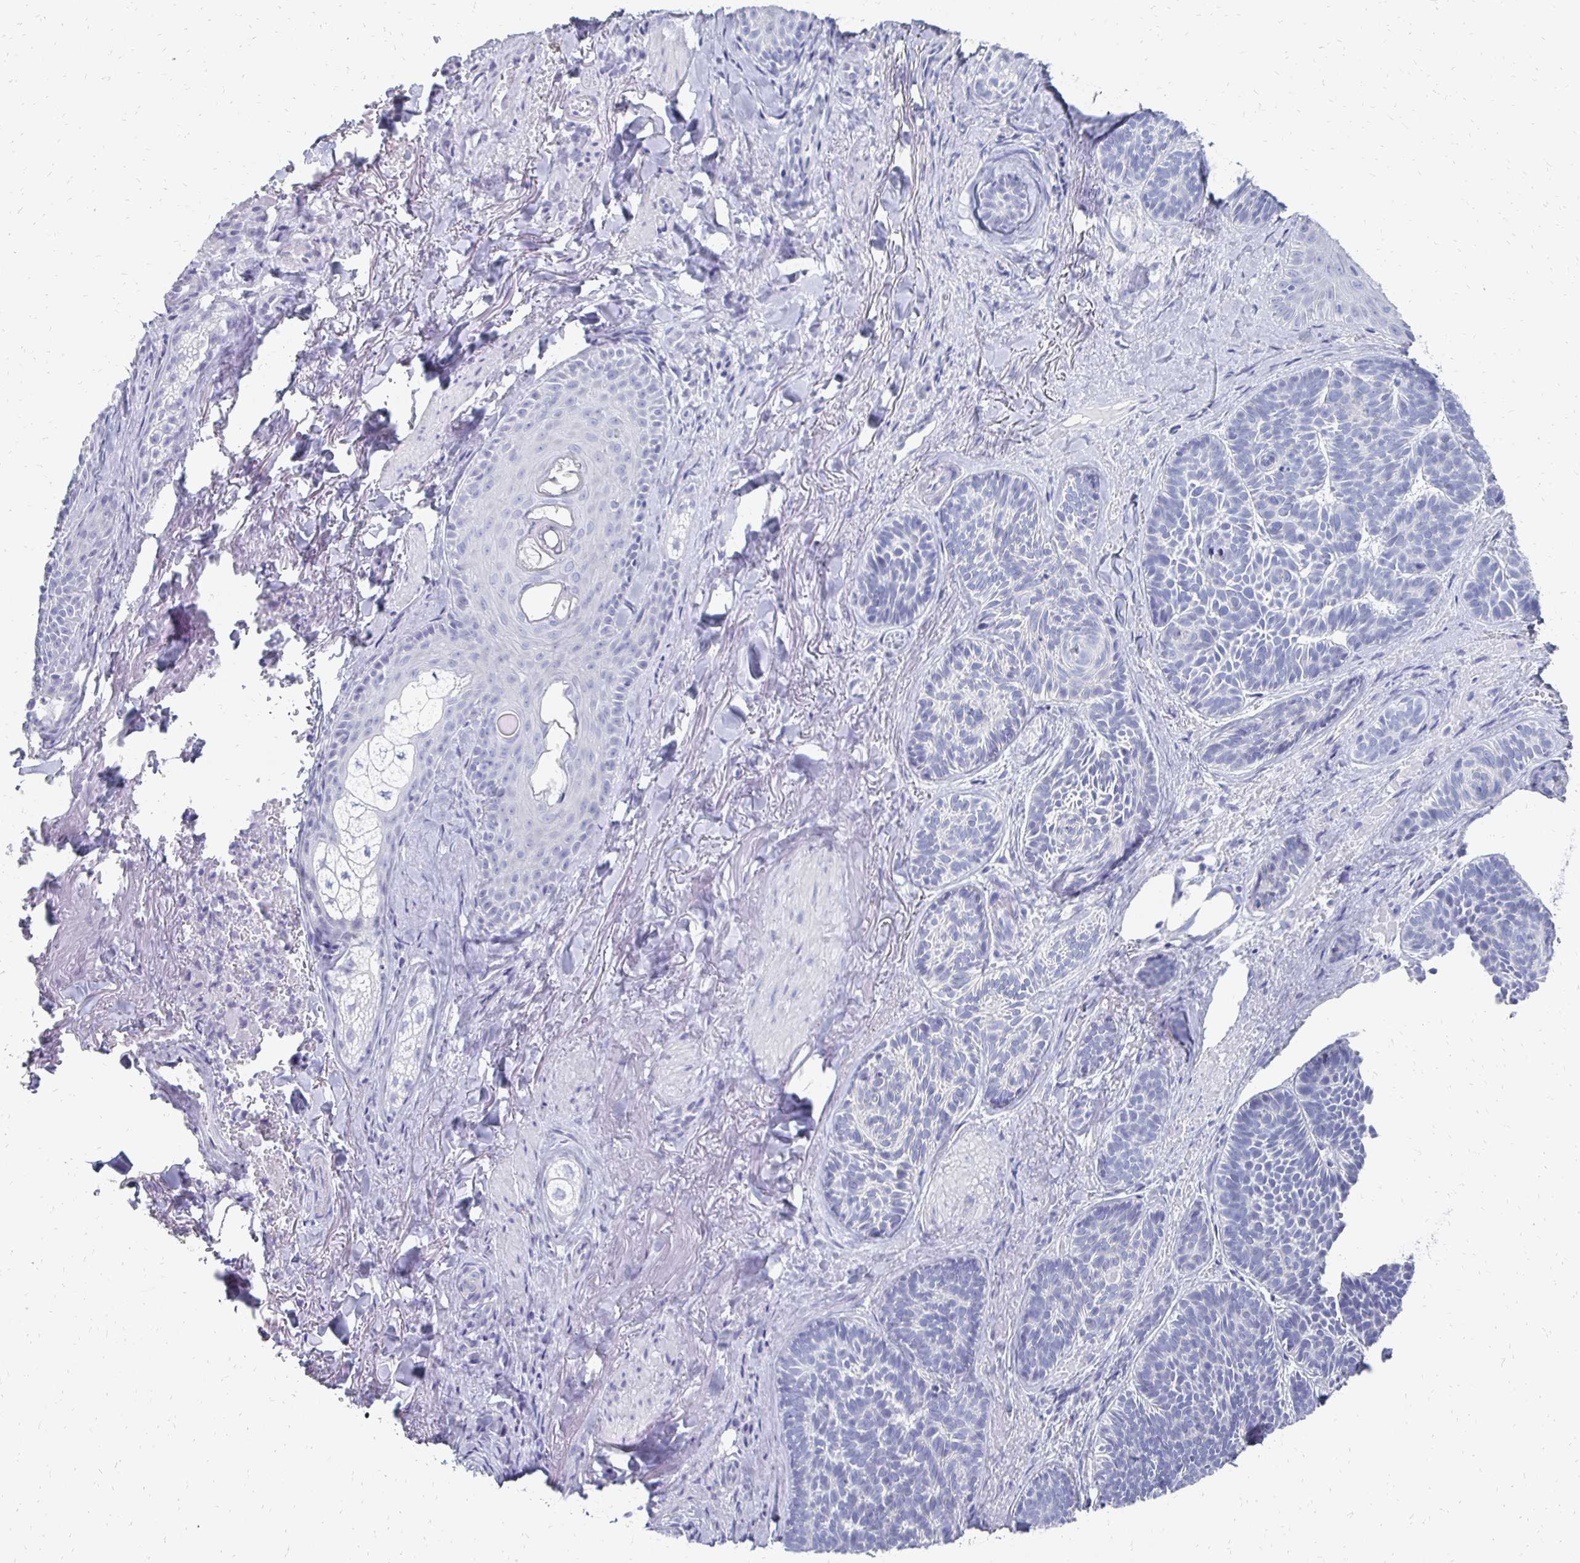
{"staining": {"intensity": "negative", "quantity": "none", "location": "none"}, "tissue": "skin cancer", "cell_type": "Tumor cells", "image_type": "cancer", "snomed": [{"axis": "morphology", "description": "Basal cell carcinoma"}, {"axis": "topography", "description": "Skin"}], "caption": "DAB (3,3'-diaminobenzidine) immunohistochemical staining of human skin cancer shows no significant expression in tumor cells.", "gene": "SYCP3", "patient": {"sex": "male", "age": 81}}